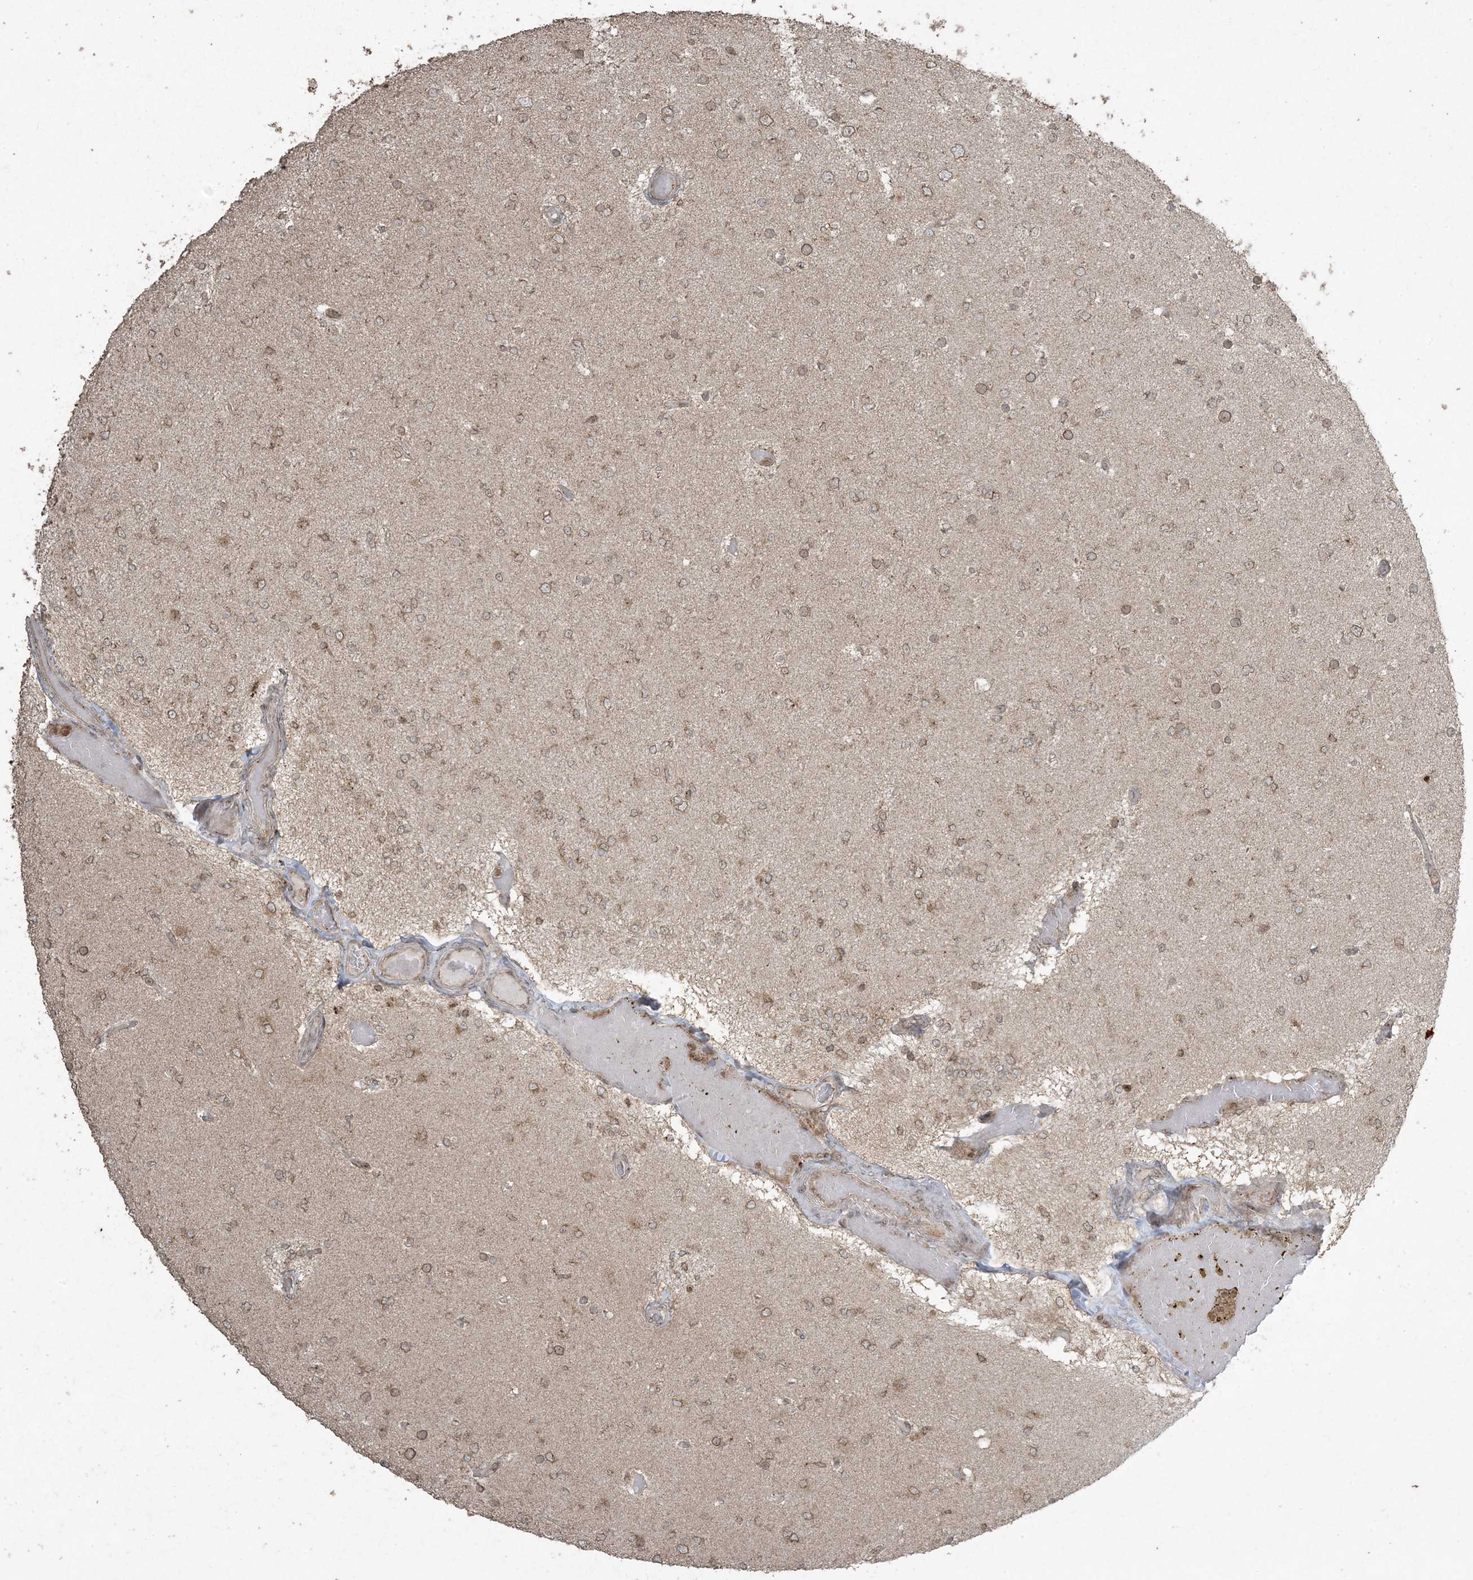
{"staining": {"intensity": "moderate", "quantity": ">75%", "location": "cytoplasmic/membranous,nuclear"}, "tissue": "glioma", "cell_type": "Tumor cells", "image_type": "cancer", "snomed": [{"axis": "morphology", "description": "Glioma, malignant, Low grade"}, {"axis": "topography", "description": "Brain"}], "caption": "Glioma stained for a protein (brown) displays moderate cytoplasmic/membranous and nuclear positive positivity in approximately >75% of tumor cells.", "gene": "DDX19B", "patient": {"sex": "female", "age": 22}}